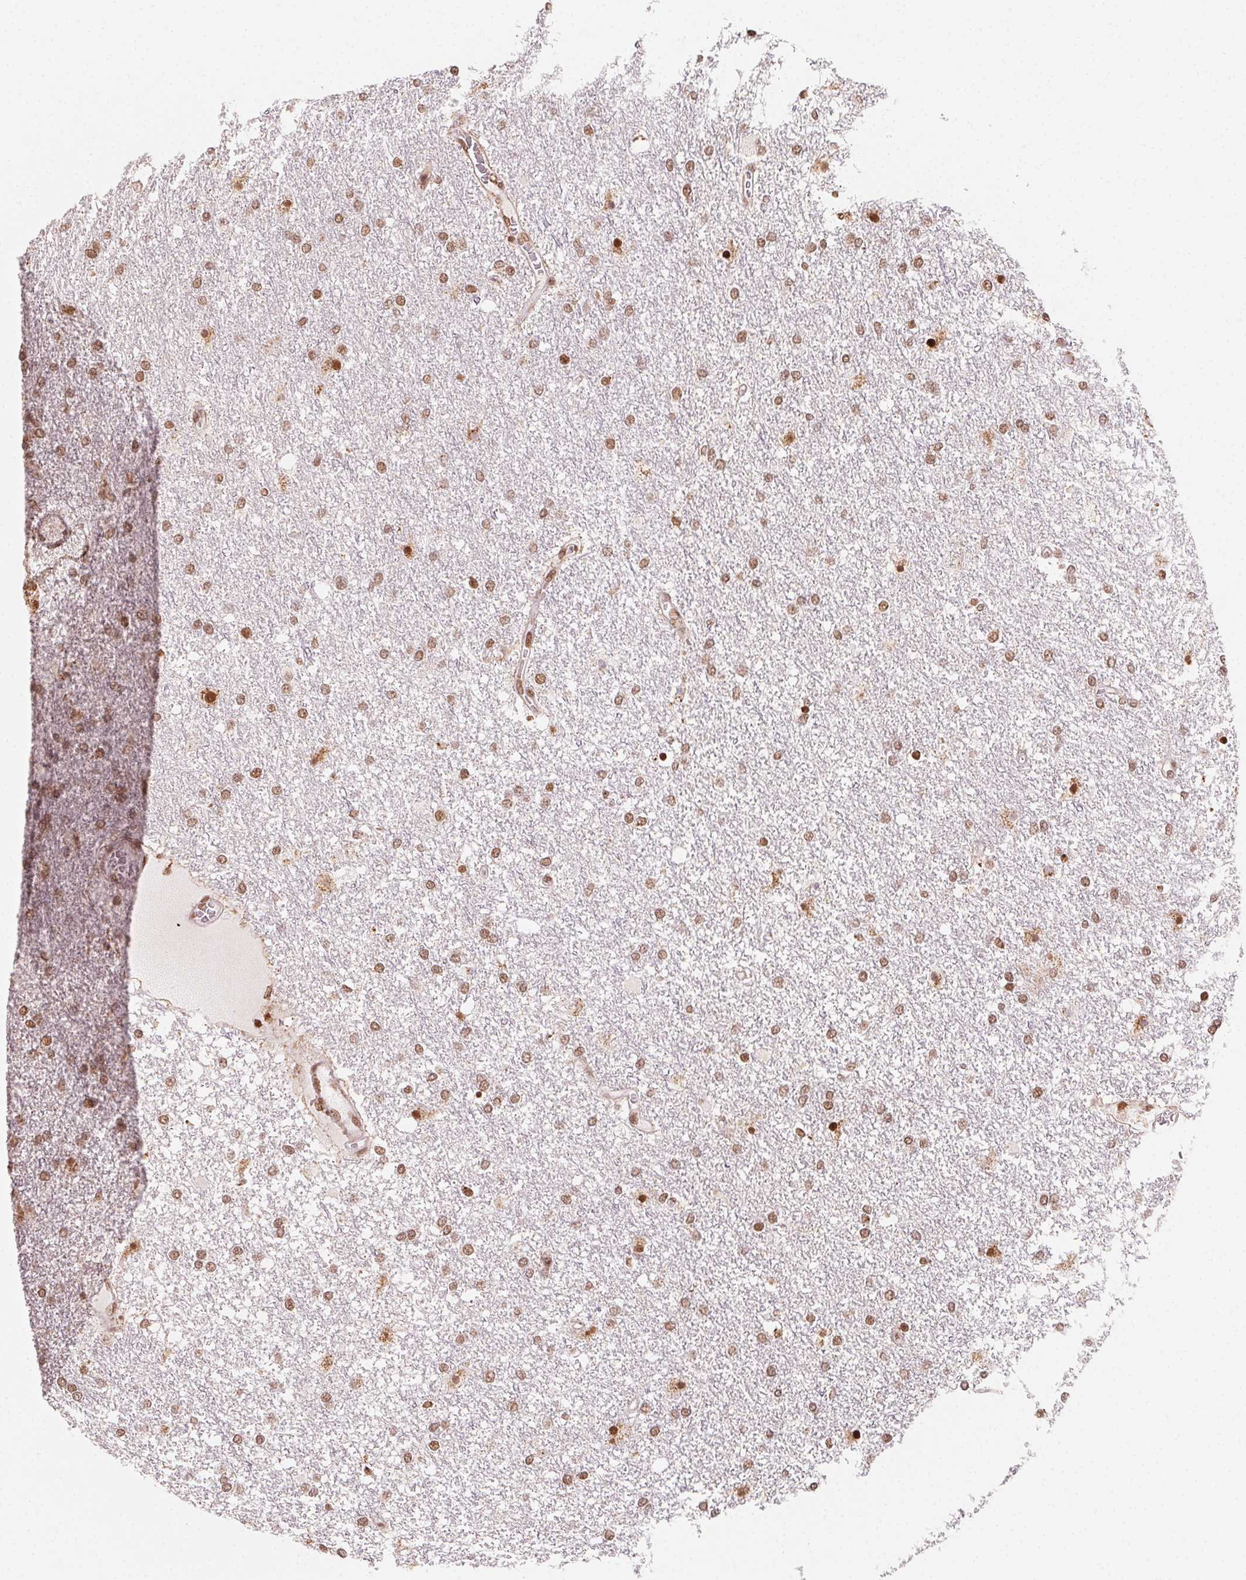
{"staining": {"intensity": "moderate", "quantity": ">75%", "location": "nuclear"}, "tissue": "glioma", "cell_type": "Tumor cells", "image_type": "cancer", "snomed": [{"axis": "morphology", "description": "Glioma, malignant, High grade"}, {"axis": "topography", "description": "Brain"}], "caption": "Protein analysis of malignant glioma (high-grade) tissue exhibits moderate nuclear positivity in approximately >75% of tumor cells. The protein is shown in brown color, while the nuclei are stained blue.", "gene": "TOPORS", "patient": {"sex": "female", "age": 61}}